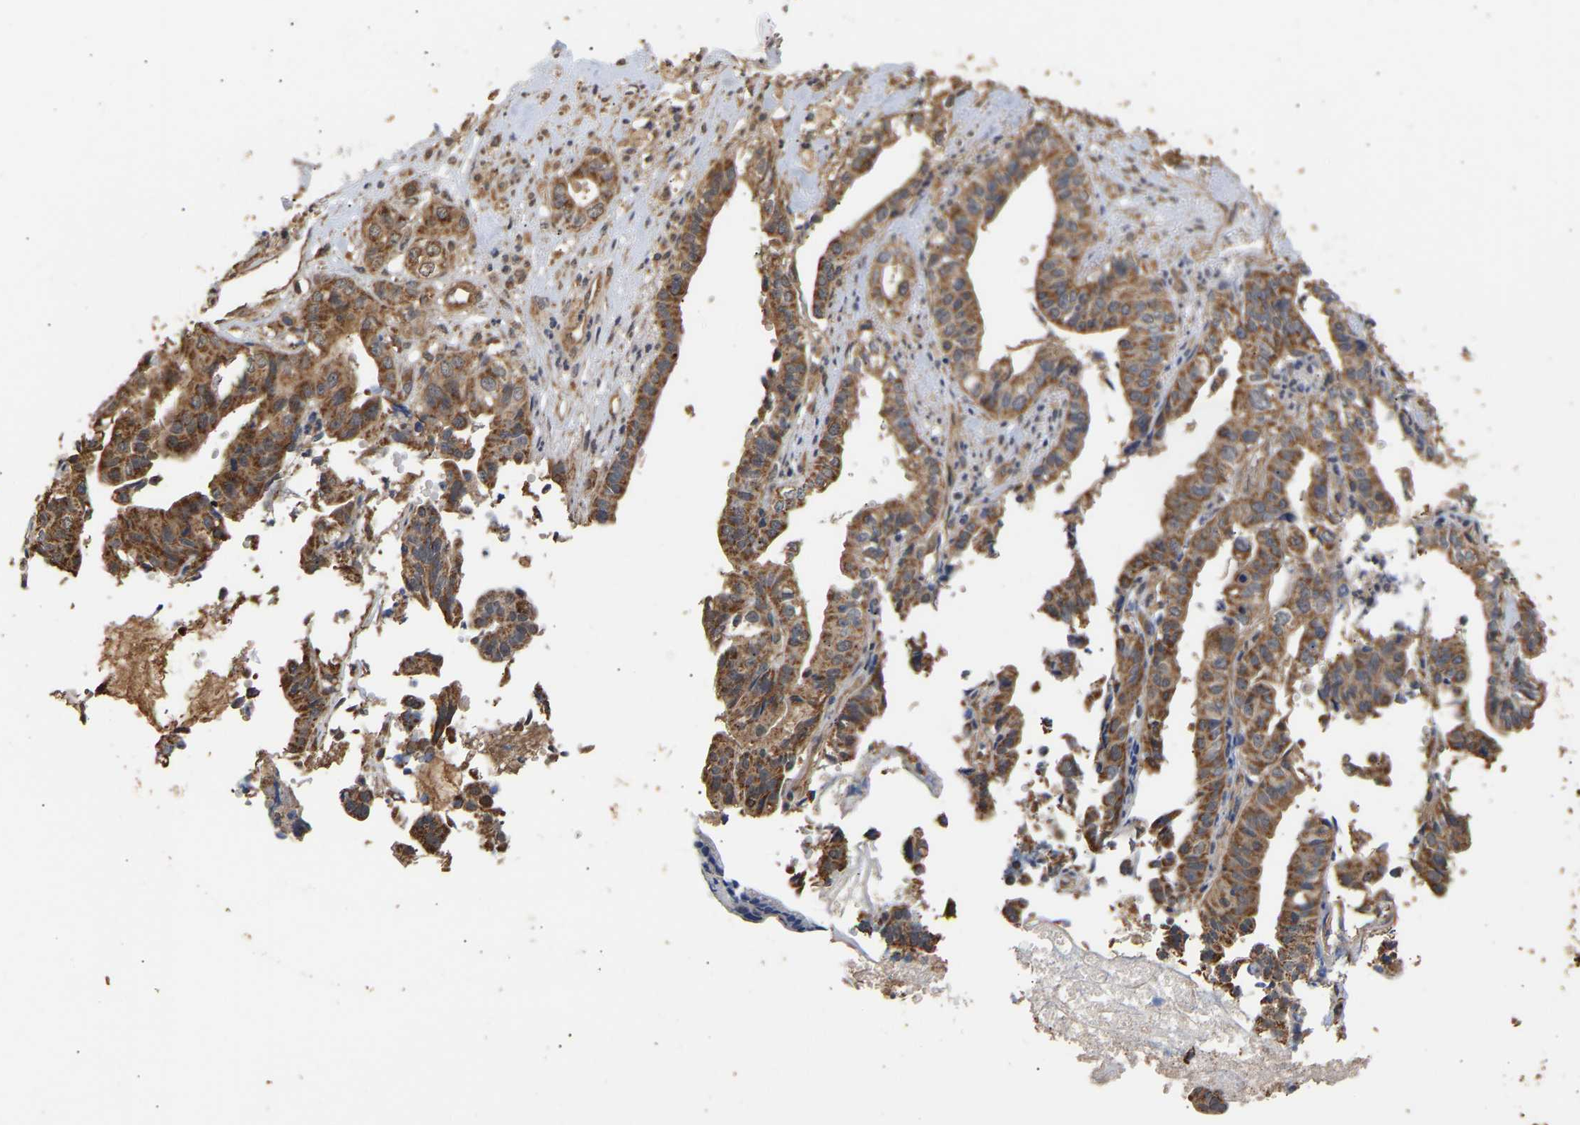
{"staining": {"intensity": "strong", "quantity": ">75%", "location": "cytoplasmic/membranous"}, "tissue": "liver cancer", "cell_type": "Tumor cells", "image_type": "cancer", "snomed": [{"axis": "morphology", "description": "Cholangiocarcinoma"}, {"axis": "topography", "description": "Liver"}], "caption": "Protein expression analysis of liver cancer reveals strong cytoplasmic/membranous positivity in approximately >75% of tumor cells.", "gene": "ZNF26", "patient": {"sex": "female", "age": 61}}